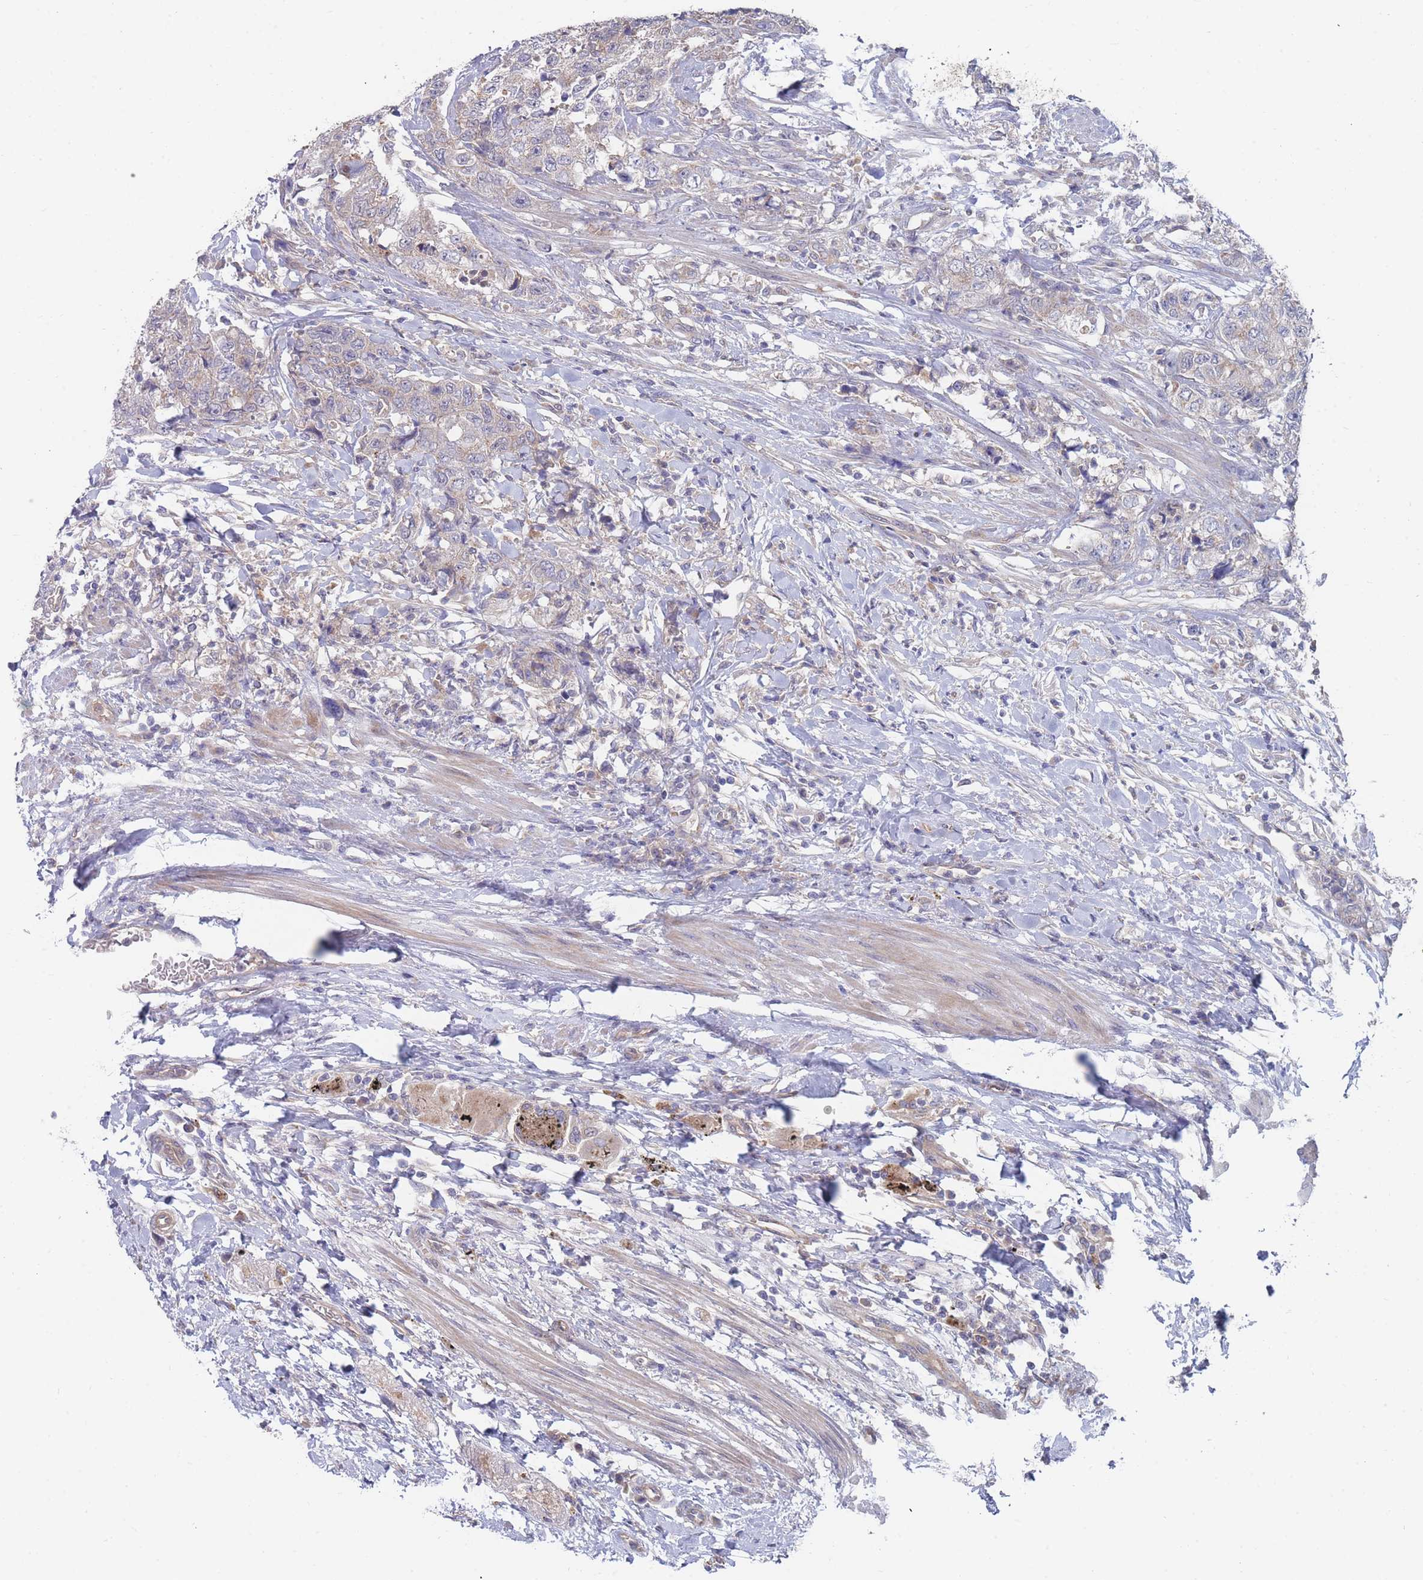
{"staining": {"intensity": "negative", "quantity": "none", "location": "none"}, "tissue": "urothelial cancer", "cell_type": "Tumor cells", "image_type": "cancer", "snomed": [{"axis": "morphology", "description": "Urothelial carcinoma, High grade"}, {"axis": "topography", "description": "Urinary bladder"}], "caption": "There is no significant positivity in tumor cells of urothelial cancer. The staining was performed using DAB (3,3'-diaminobenzidine) to visualize the protein expression in brown, while the nuclei were stained in blue with hematoxylin (Magnification: 20x).", "gene": "NUB1", "patient": {"sex": "female", "age": 78}}